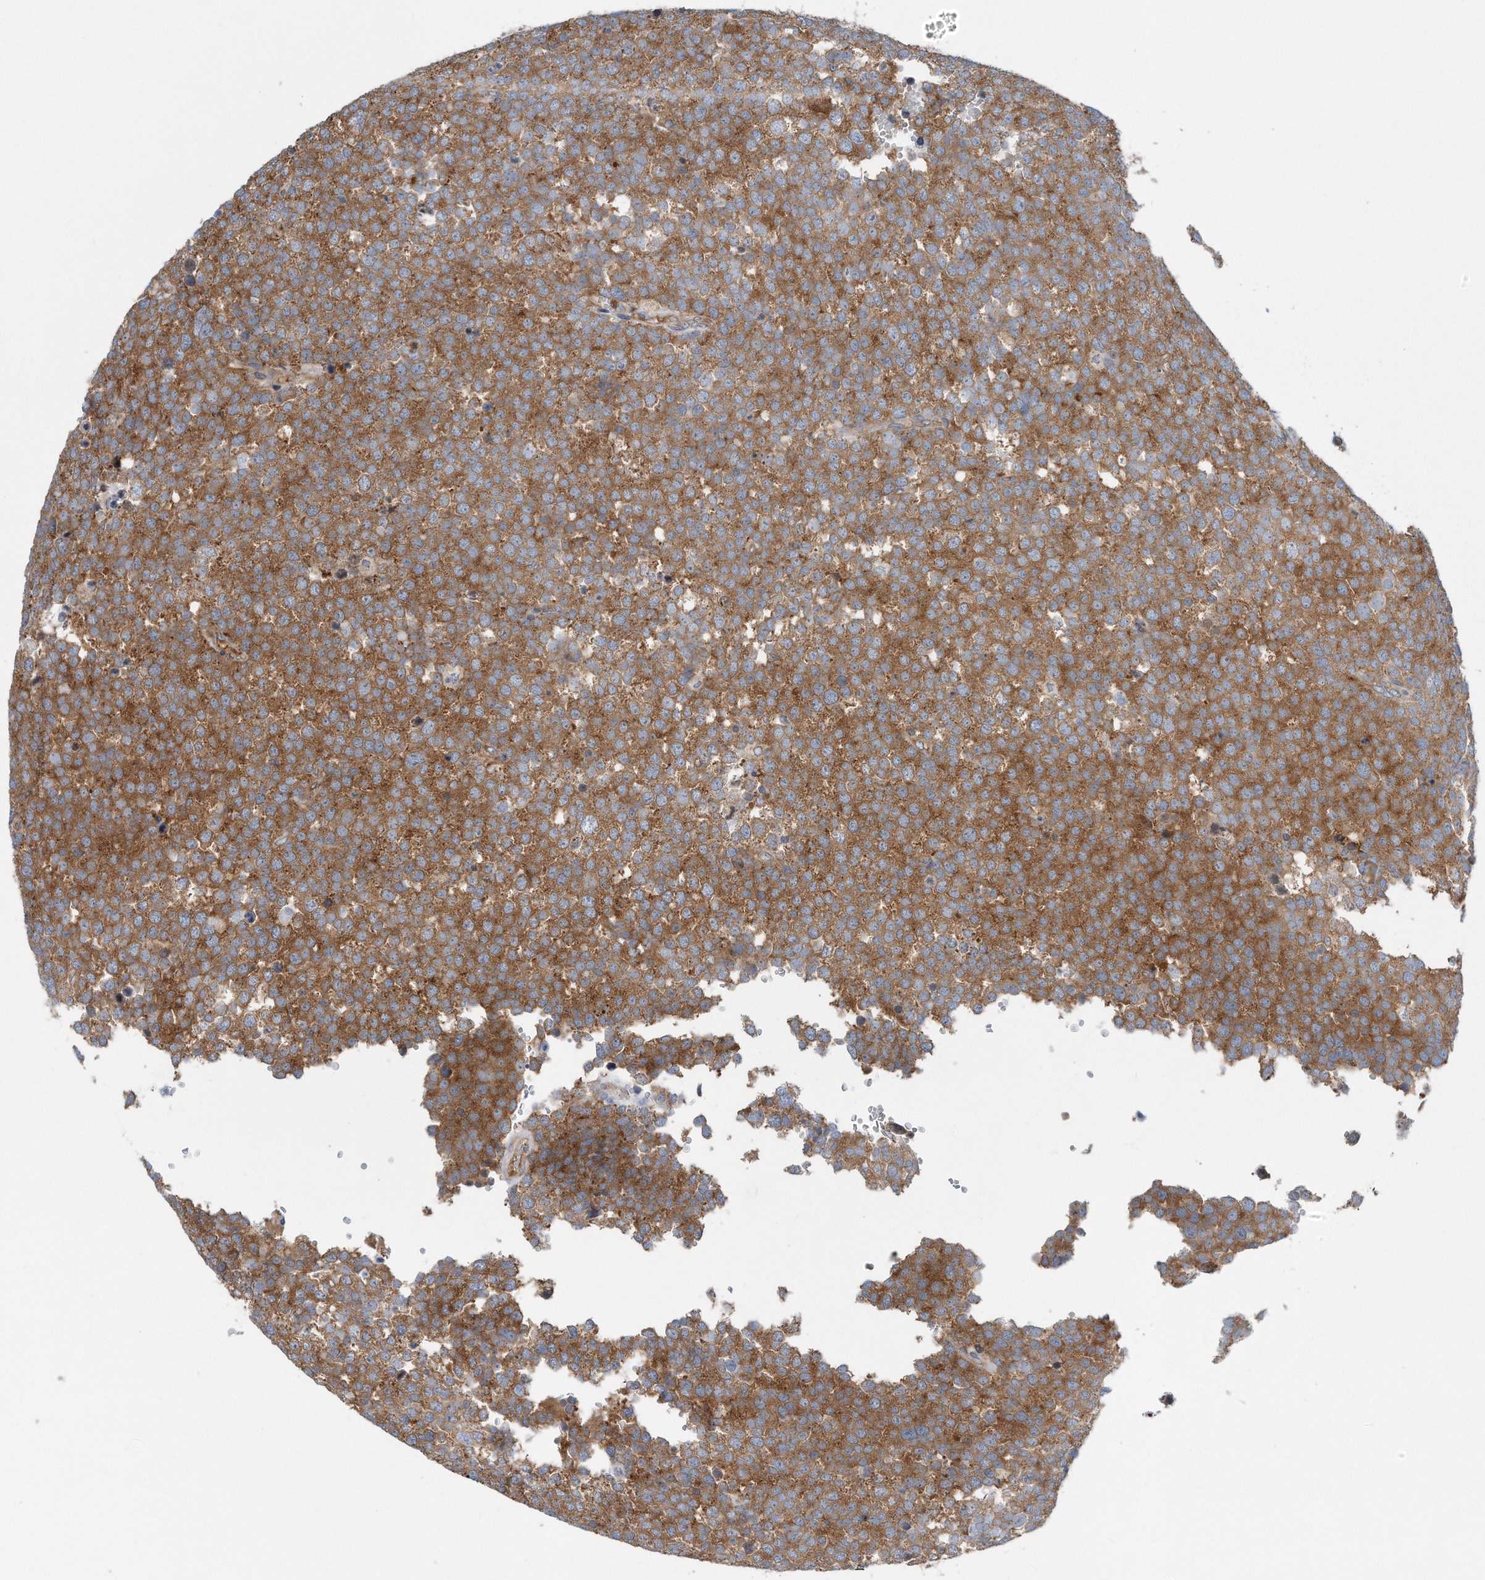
{"staining": {"intensity": "moderate", "quantity": ">75%", "location": "cytoplasmic/membranous"}, "tissue": "testis cancer", "cell_type": "Tumor cells", "image_type": "cancer", "snomed": [{"axis": "morphology", "description": "Seminoma, NOS"}, {"axis": "topography", "description": "Testis"}], "caption": "Protein expression analysis of testis seminoma reveals moderate cytoplasmic/membranous expression in about >75% of tumor cells.", "gene": "RPL26L1", "patient": {"sex": "male", "age": 71}}